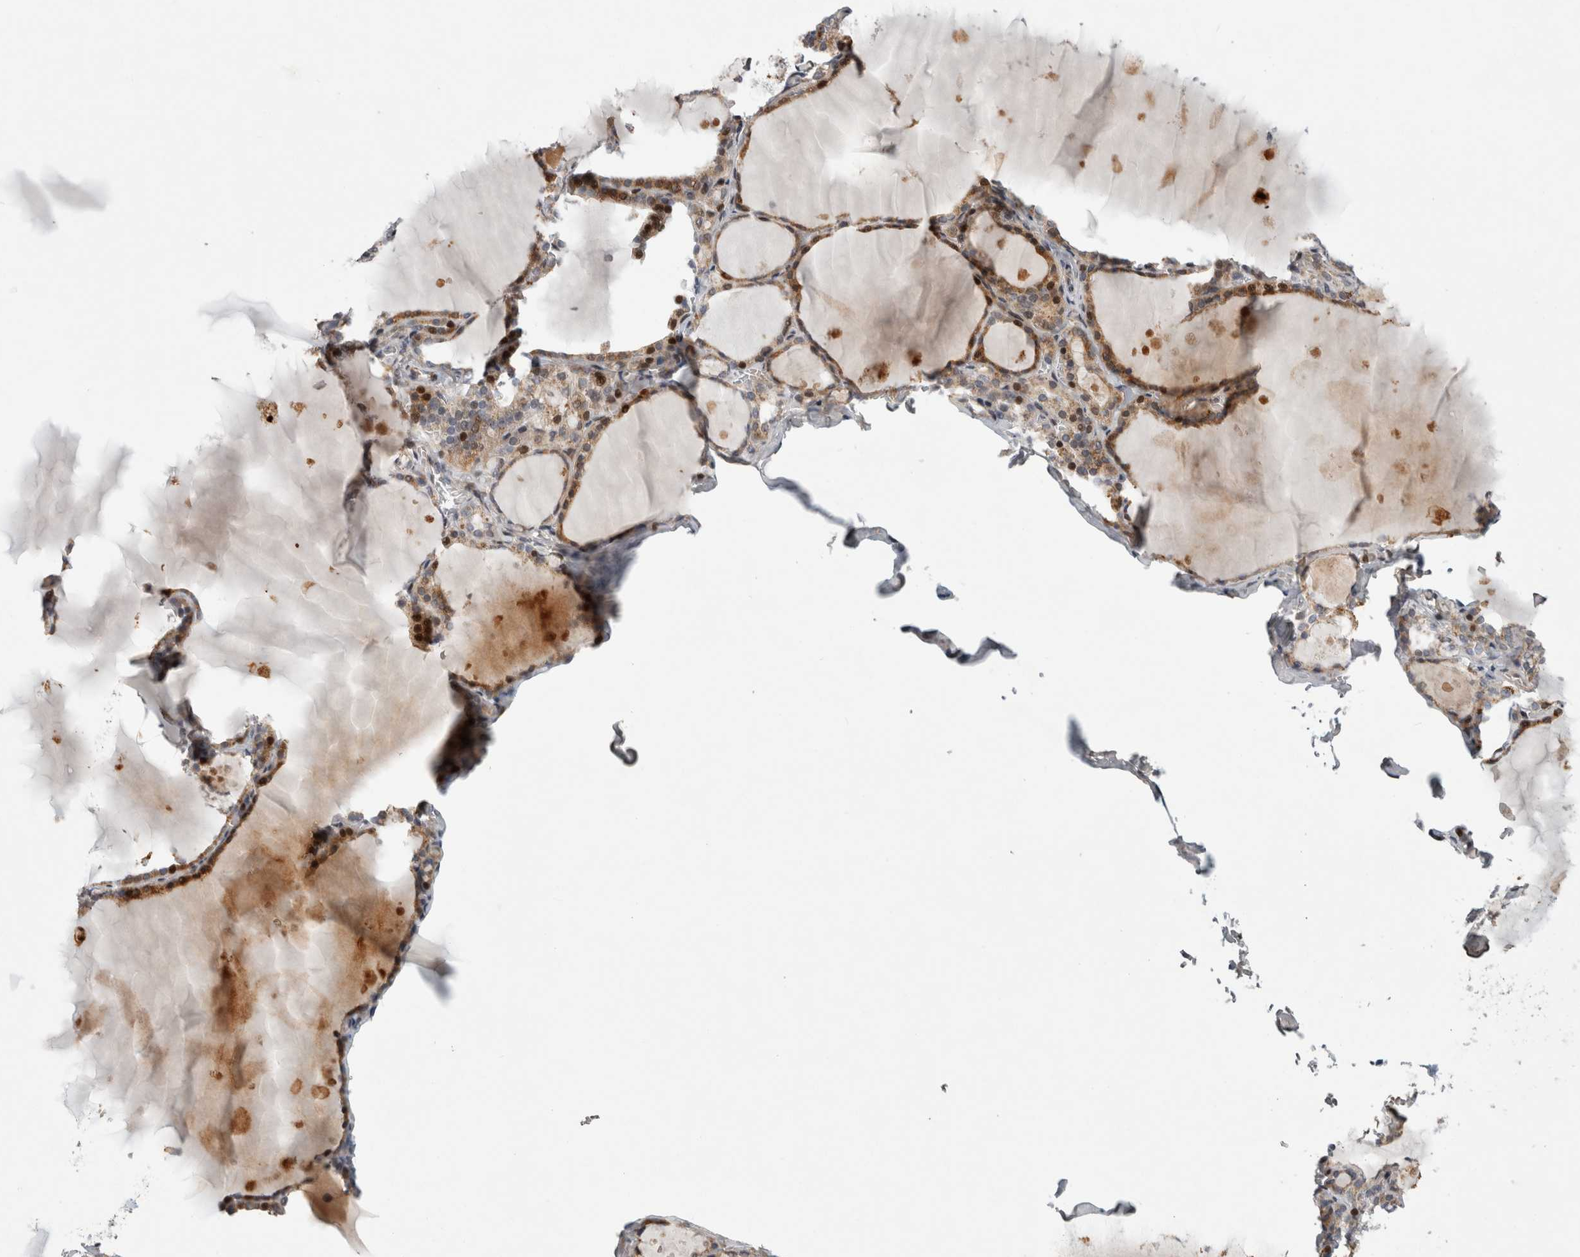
{"staining": {"intensity": "moderate", "quantity": ">75%", "location": "cytoplasmic/membranous"}, "tissue": "thyroid gland", "cell_type": "Glandular cells", "image_type": "normal", "snomed": [{"axis": "morphology", "description": "Normal tissue, NOS"}, {"axis": "topography", "description": "Thyroid gland"}], "caption": "Immunohistochemistry (IHC) image of unremarkable human thyroid gland stained for a protein (brown), which demonstrates medium levels of moderate cytoplasmic/membranous expression in about >75% of glandular cells.", "gene": "RBM48", "patient": {"sex": "male", "age": 56}}